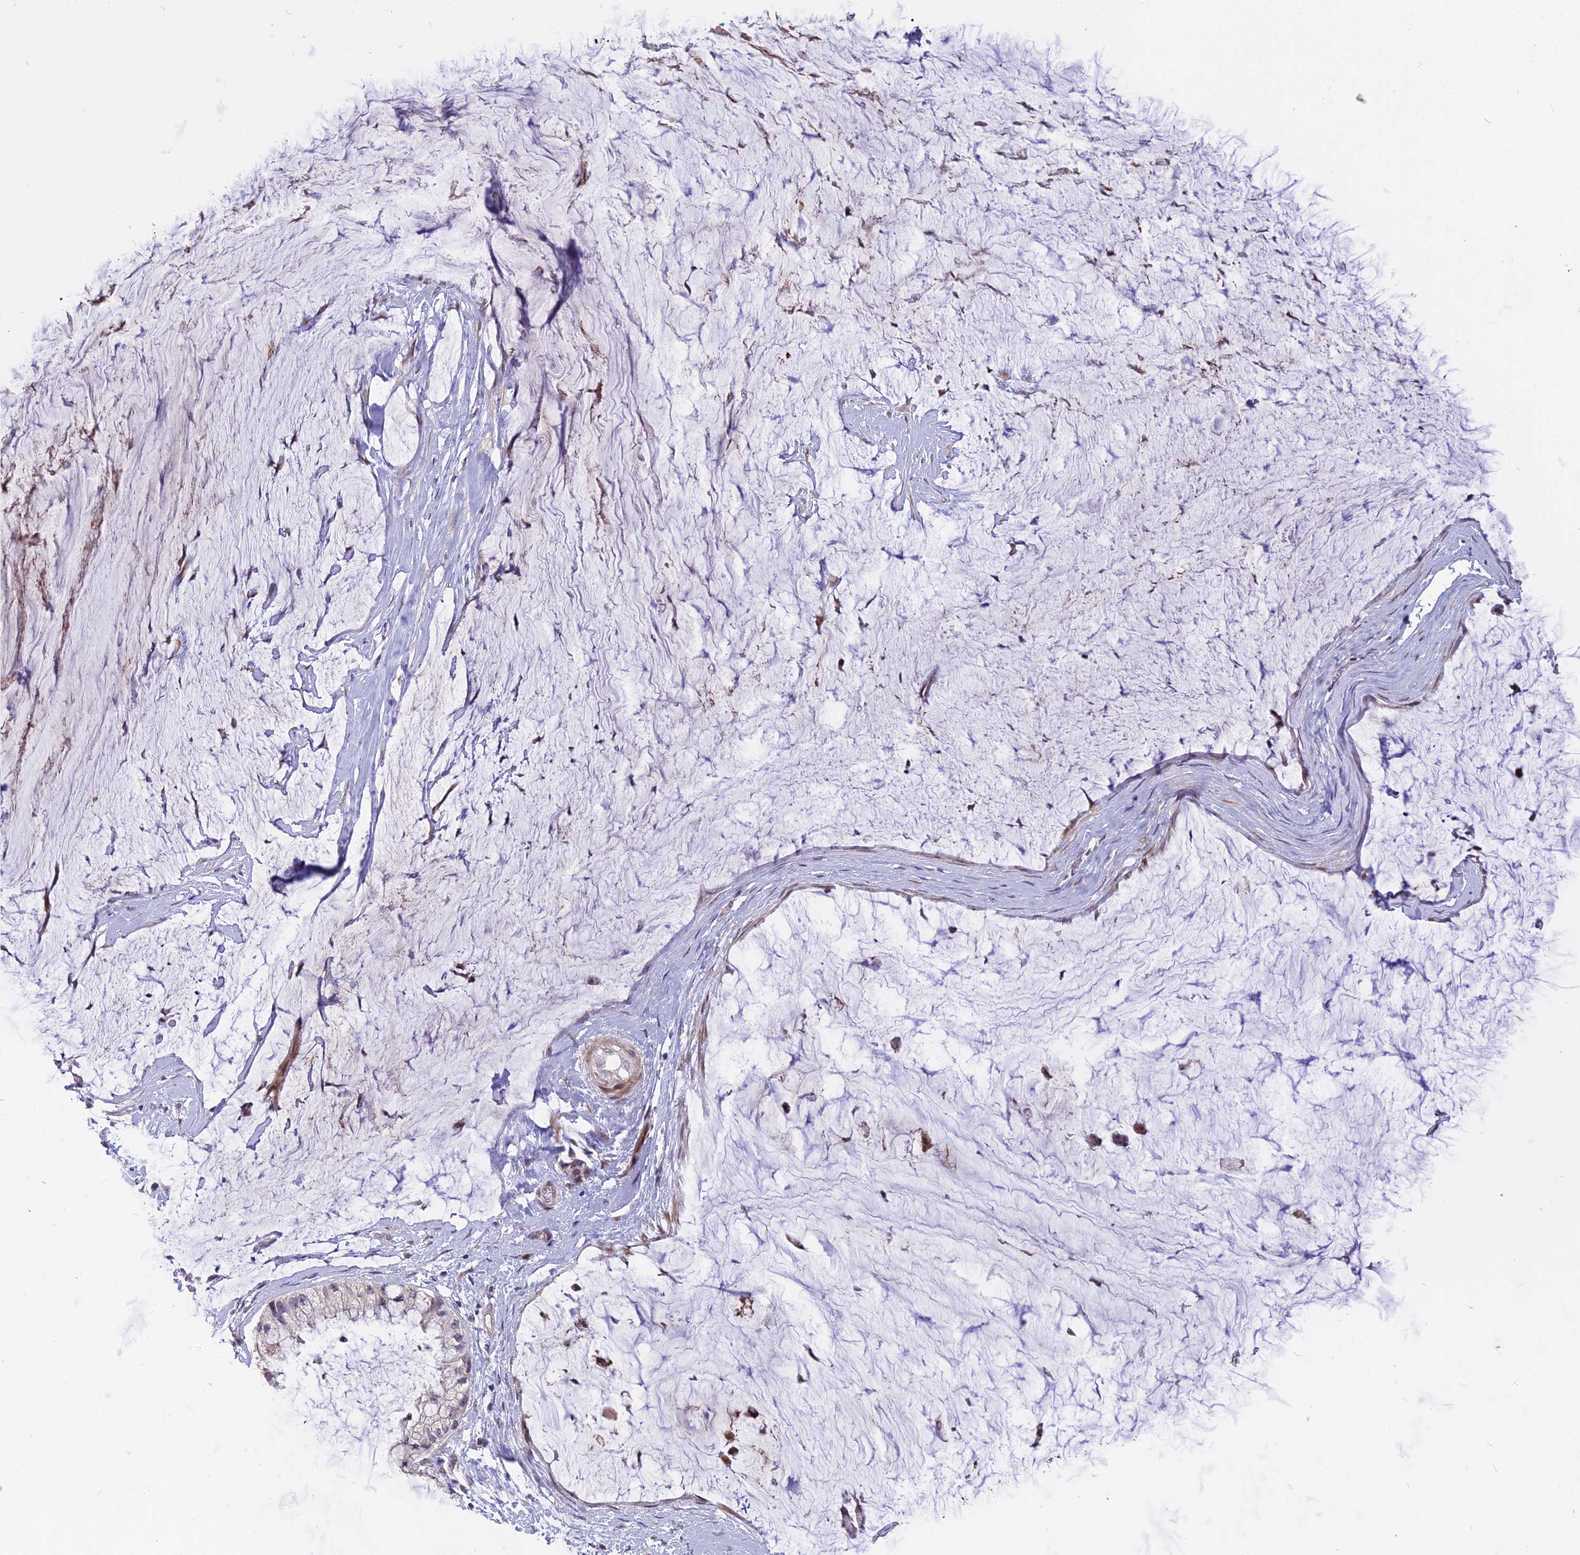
{"staining": {"intensity": "weak", "quantity": "<25%", "location": "nuclear"}, "tissue": "ovarian cancer", "cell_type": "Tumor cells", "image_type": "cancer", "snomed": [{"axis": "morphology", "description": "Cystadenocarcinoma, mucinous, NOS"}, {"axis": "topography", "description": "Ovary"}], "caption": "An immunohistochemistry (IHC) micrograph of mucinous cystadenocarcinoma (ovarian) is shown. There is no staining in tumor cells of mucinous cystadenocarcinoma (ovarian). (Brightfield microscopy of DAB (3,3'-diaminobenzidine) immunohistochemistry at high magnification).", "gene": "TMEM263", "patient": {"sex": "female", "age": 39}}